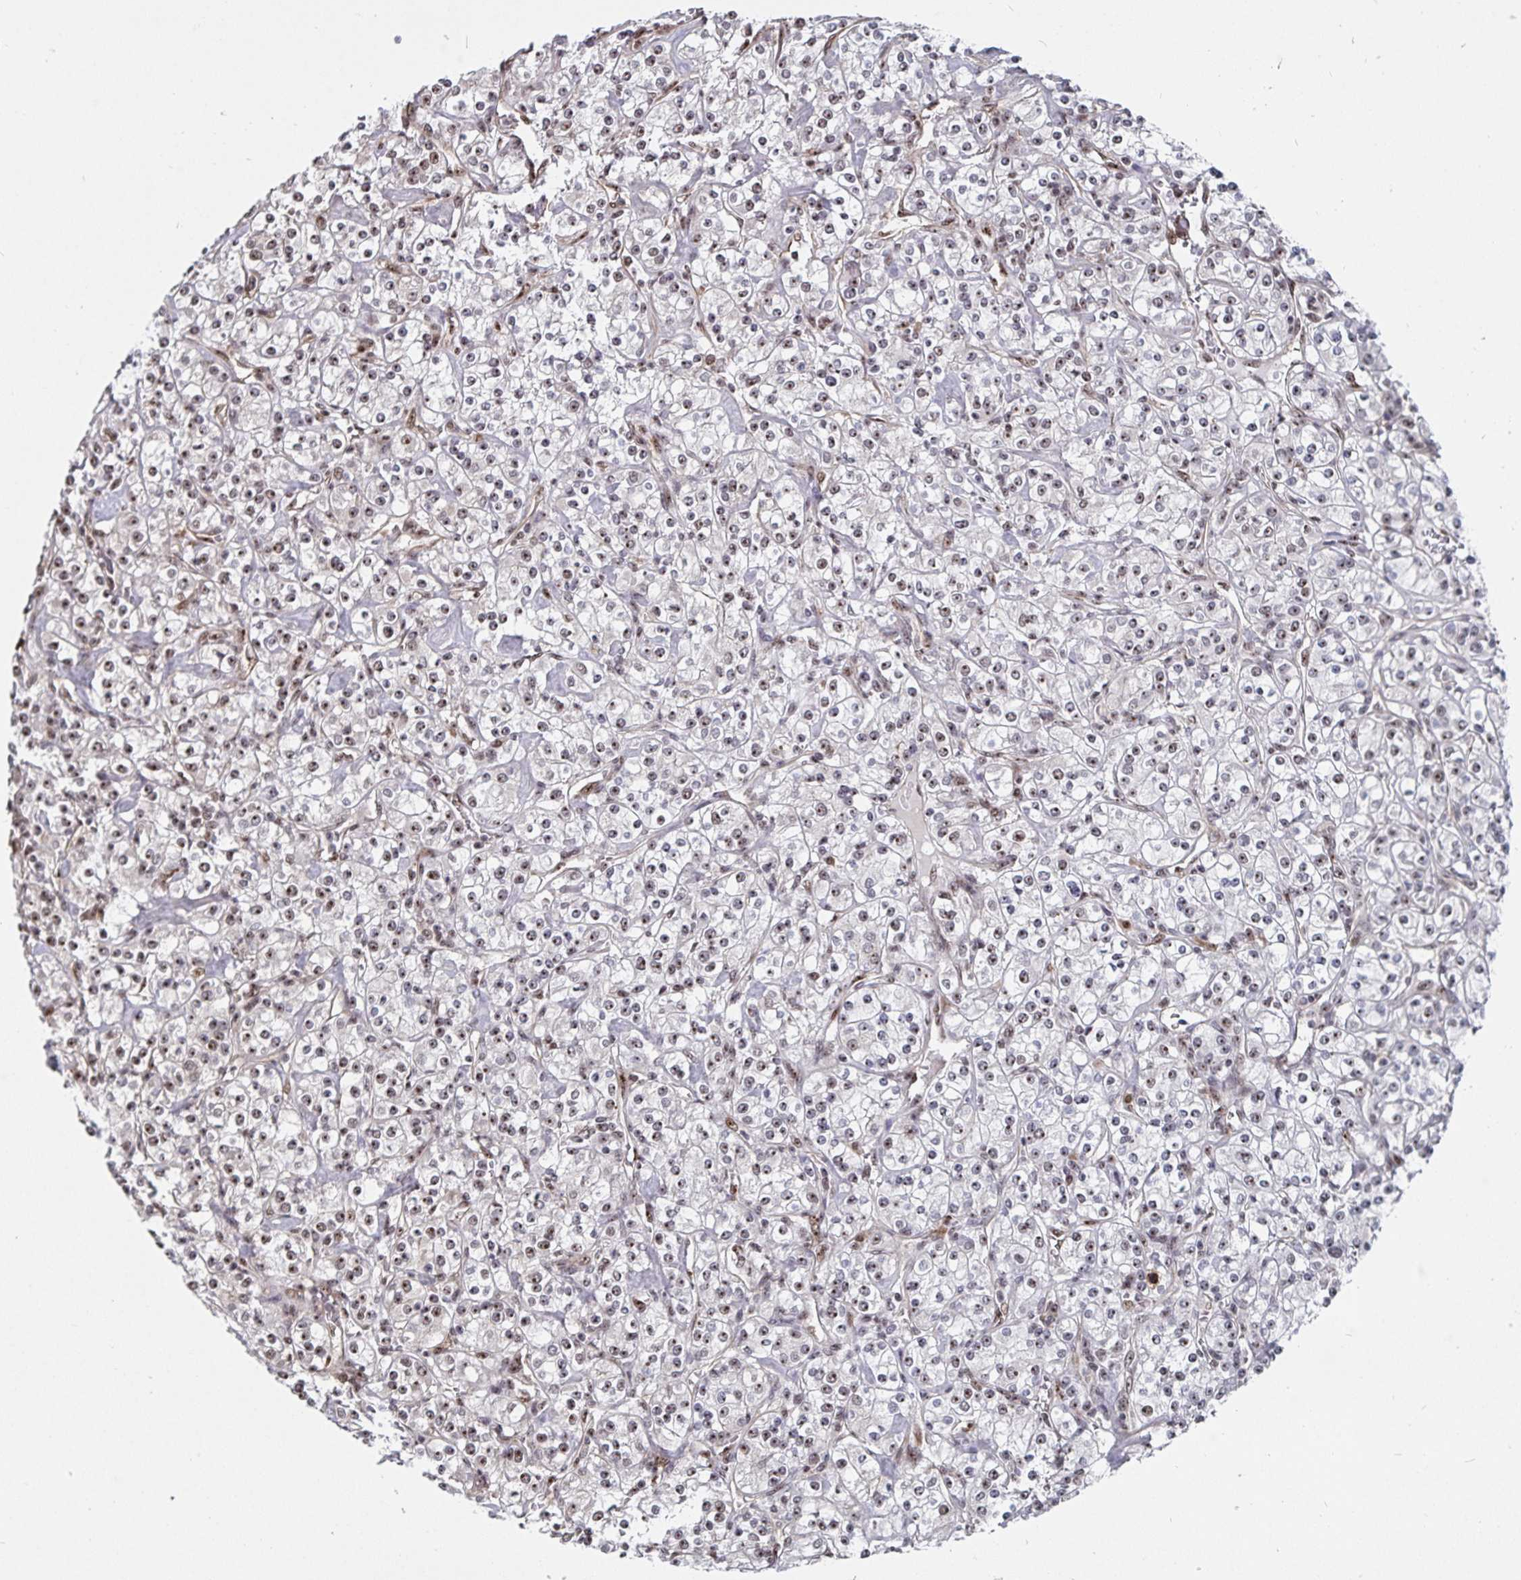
{"staining": {"intensity": "weak", "quantity": "25%-75%", "location": "nuclear"}, "tissue": "renal cancer", "cell_type": "Tumor cells", "image_type": "cancer", "snomed": [{"axis": "morphology", "description": "Adenocarcinoma, NOS"}, {"axis": "topography", "description": "Kidney"}], "caption": "High-magnification brightfield microscopy of renal adenocarcinoma stained with DAB (brown) and counterstained with hematoxylin (blue). tumor cells exhibit weak nuclear positivity is identified in about25%-75% of cells. Using DAB (3,3'-diaminobenzidine) (brown) and hematoxylin (blue) stains, captured at high magnification using brightfield microscopy.", "gene": "LAS1L", "patient": {"sex": "male", "age": 77}}